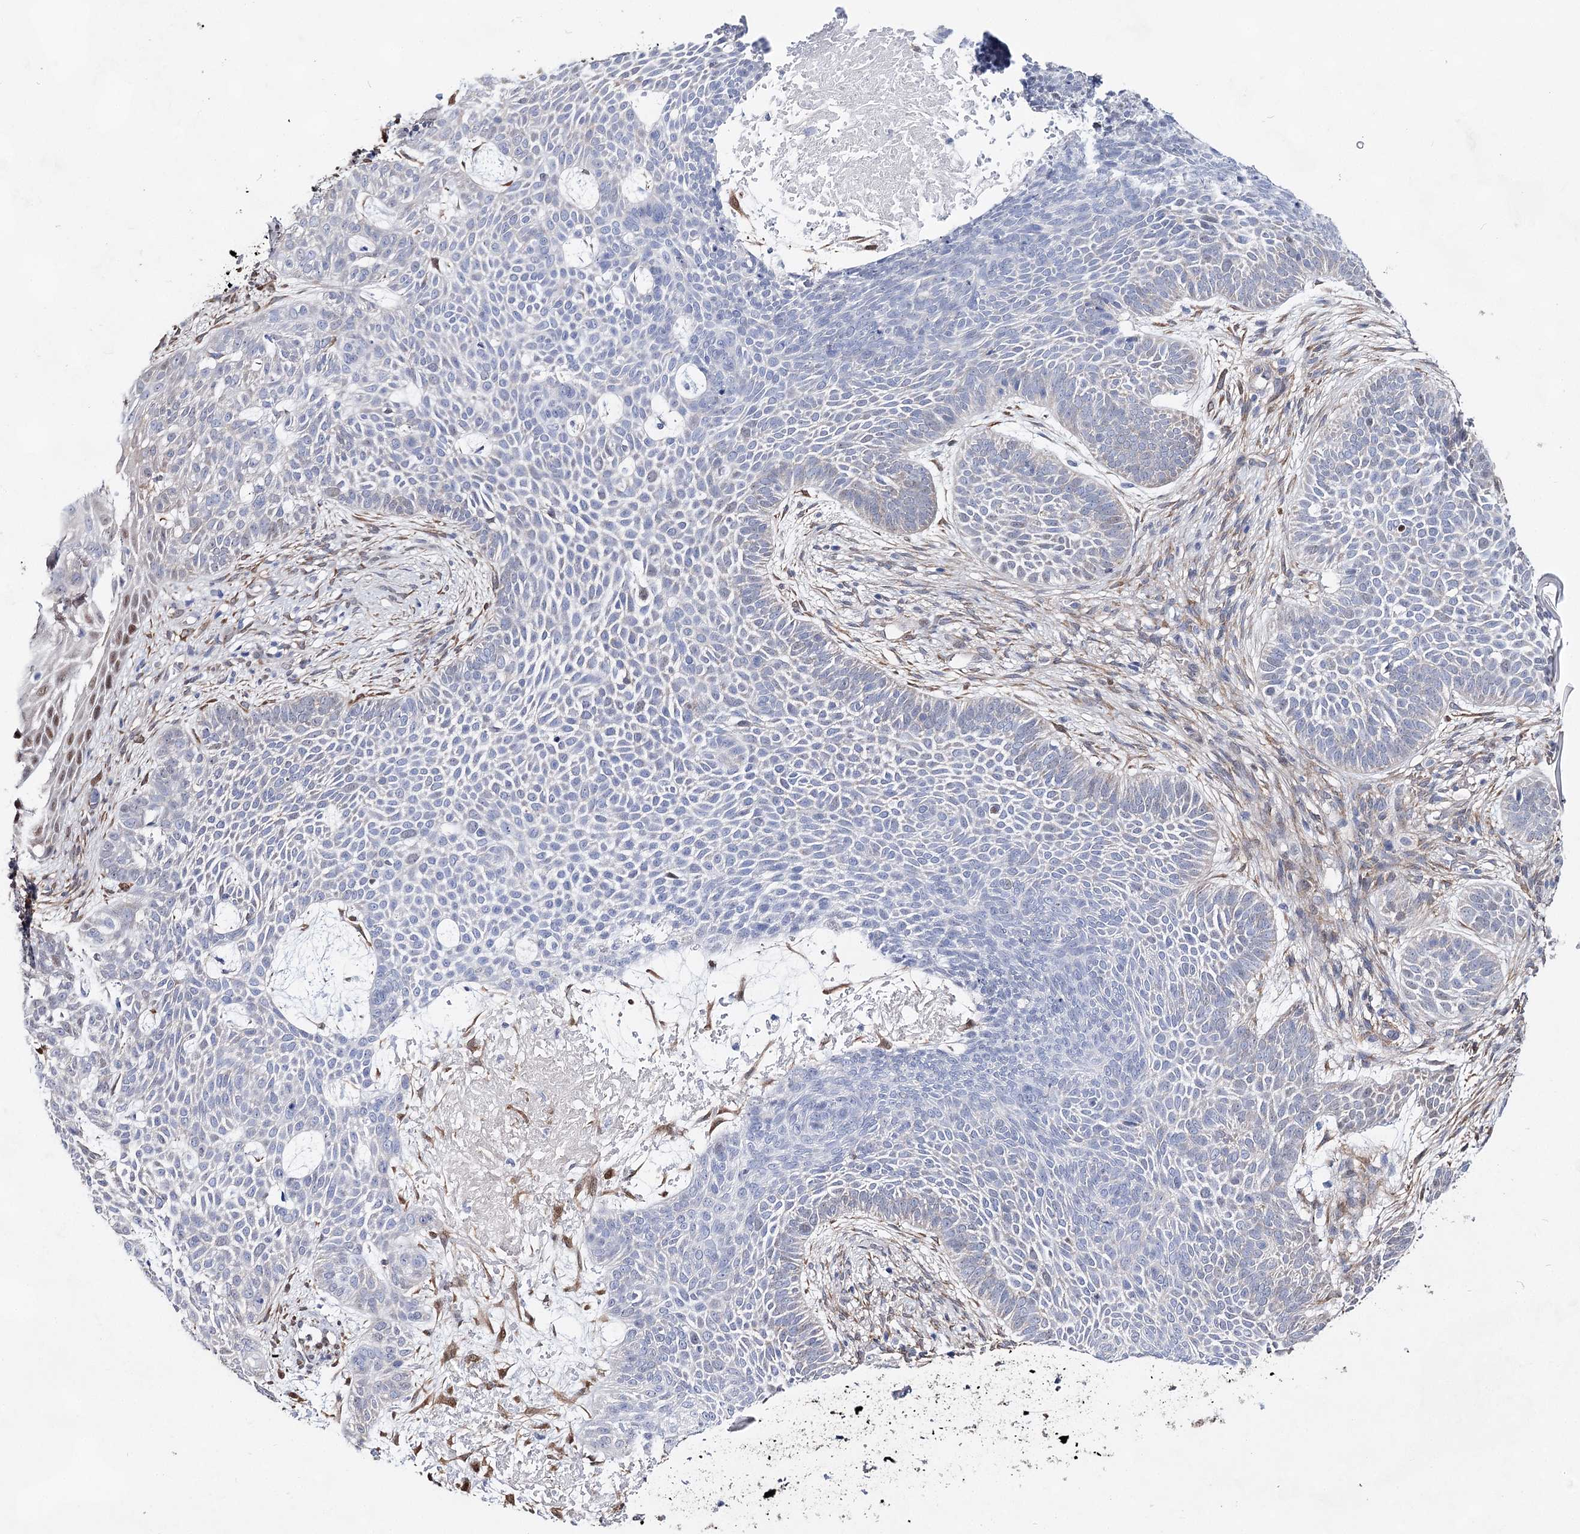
{"staining": {"intensity": "negative", "quantity": "none", "location": "none"}, "tissue": "skin cancer", "cell_type": "Tumor cells", "image_type": "cancer", "snomed": [{"axis": "morphology", "description": "Basal cell carcinoma"}, {"axis": "topography", "description": "Skin"}], "caption": "High power microscopy image of an immunohistochemistry (IHC) histopathology image of basal cell carcinoma (skin), revealing no significant expression in tumor cells.", "gene": "UGDH", "patient": {"sex": "male", "age": 85}}